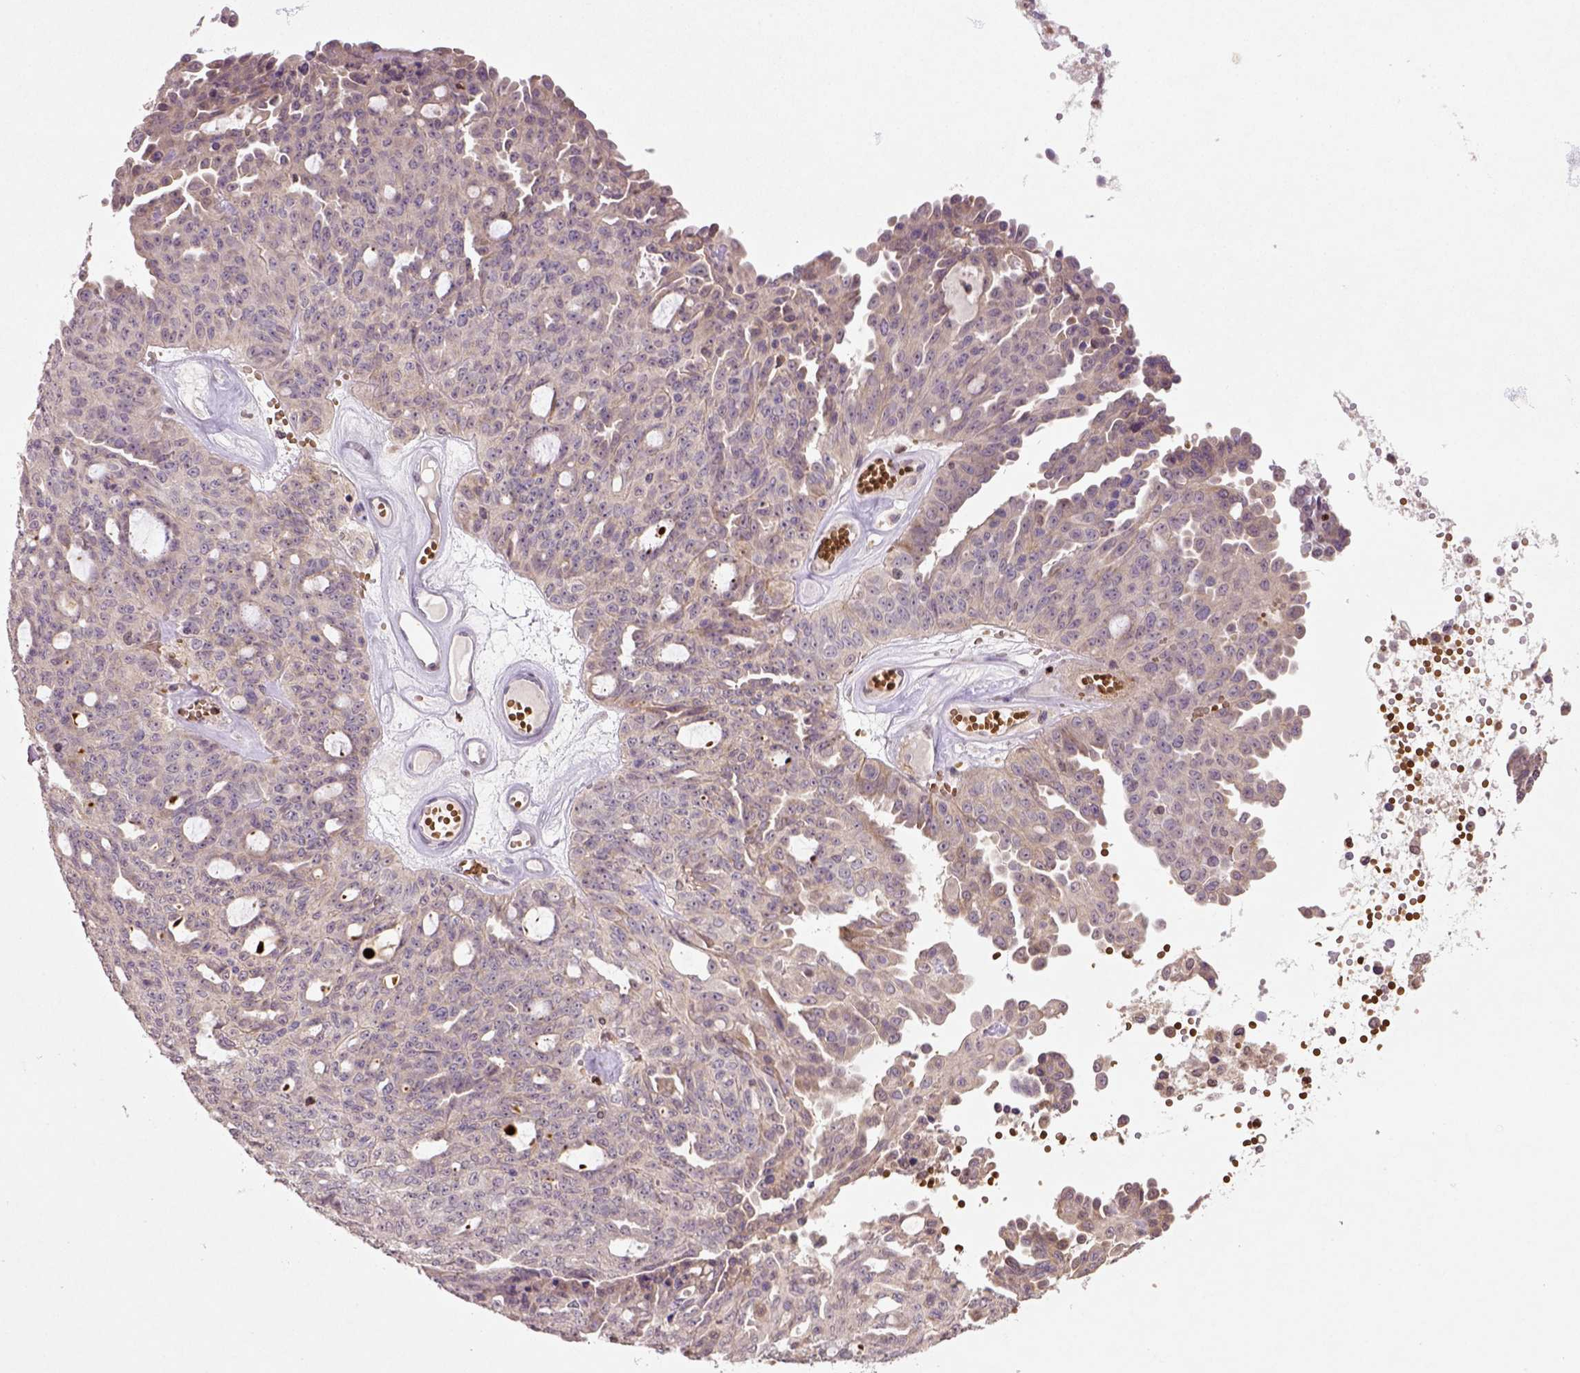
{"staining": {"intensity": "weak", "quantity": ">75%", "location": "cytoplasmic/membranous"}, "tissue": "ovarian cancer", "cell_type": "Tumor cells", "image_type": "cancer", "snomed": [{"axis": "morphology", "description": "Cystadenocarcinoma, serous, NOS"}, {"axis": "topography", "description": "Ovary"}], "caption": "Ovarian cancer stained with DAB immunohistochemistry (IHC) reveals low levels of weak cytoplasmic/membranous positivity in about >75% of tumor cells.", "gene": "NUDT3", "patient": {"sex": "female", "age": 71}}